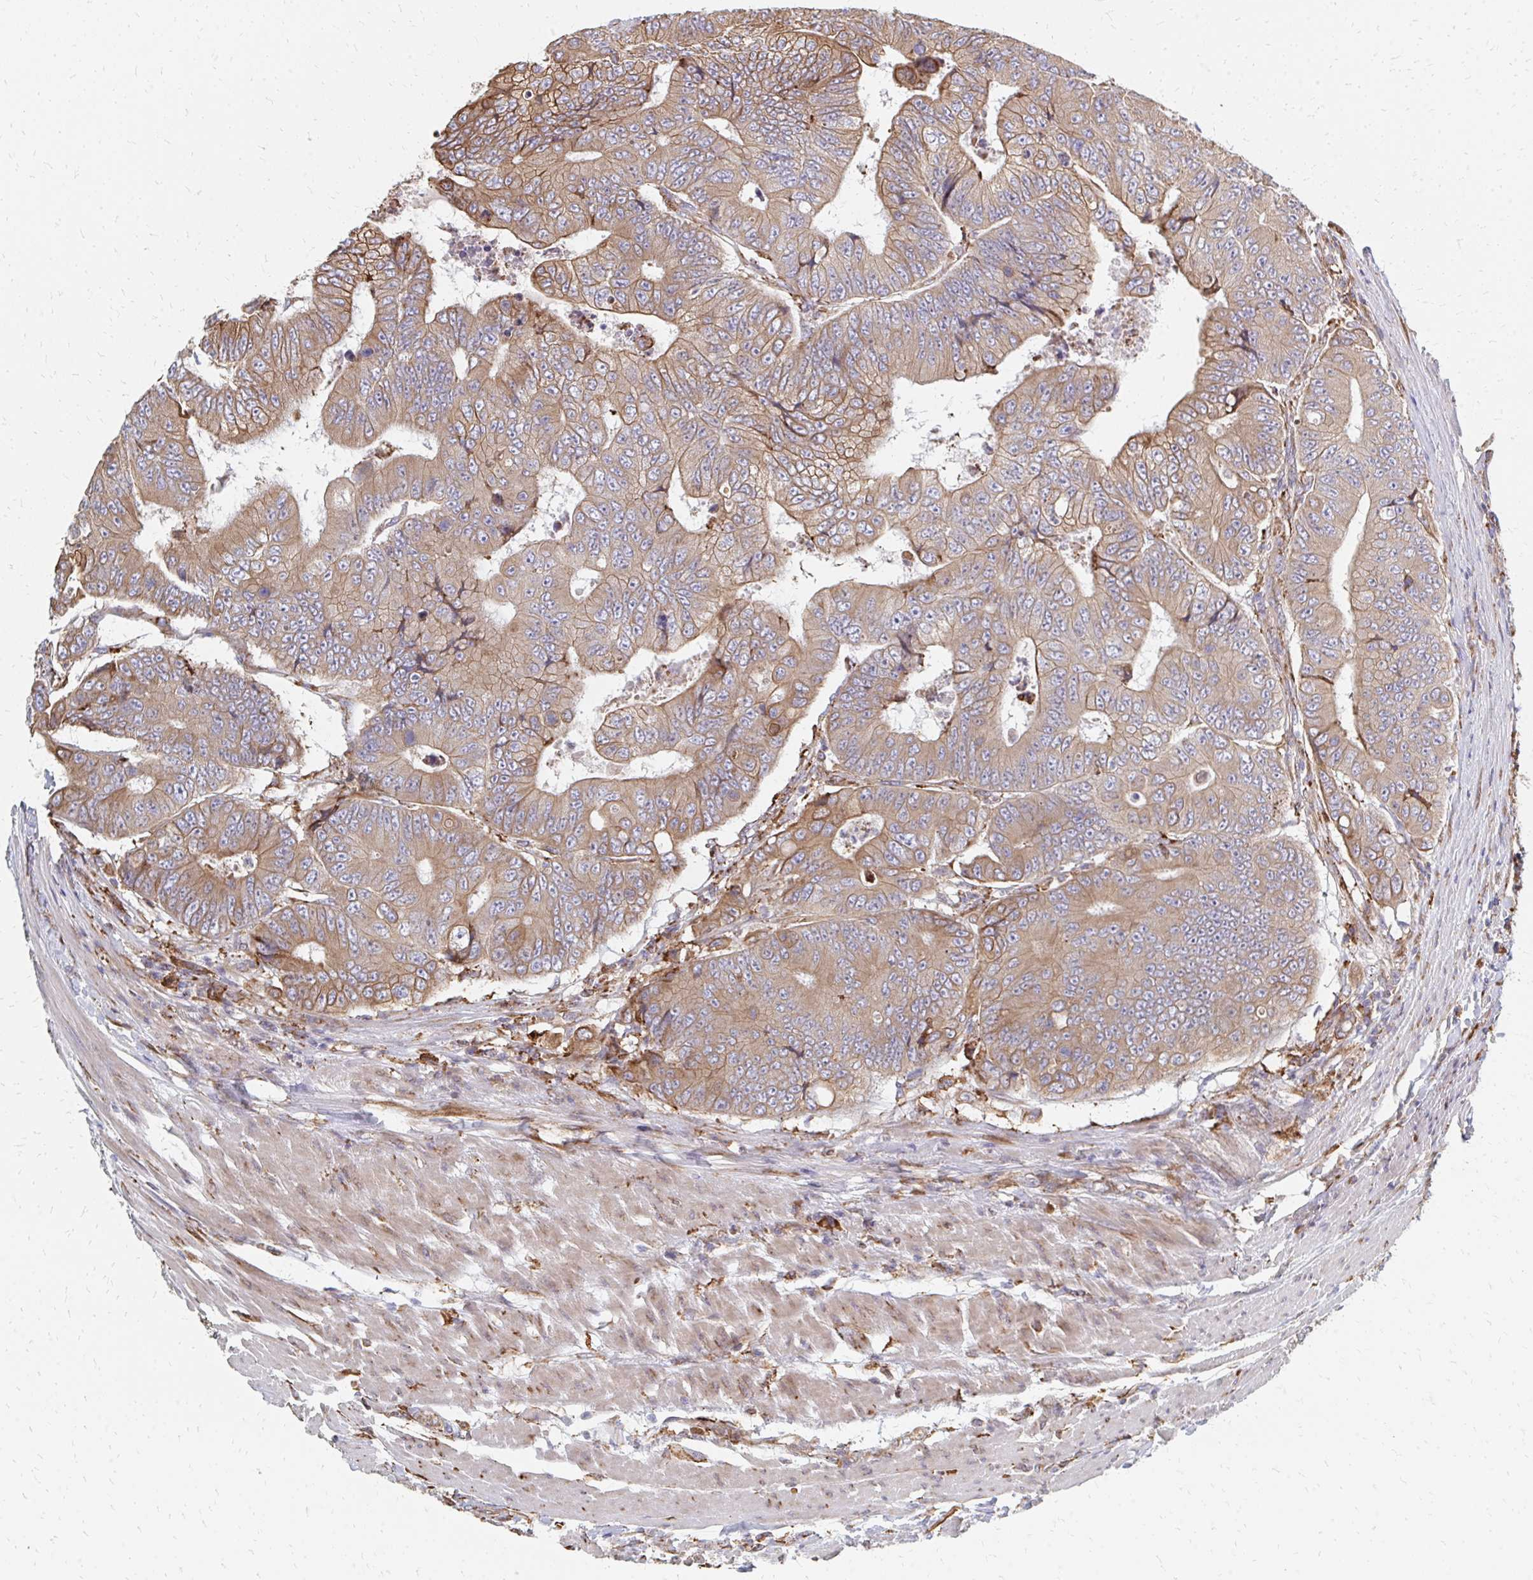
{"staining": {"intensity": "moderate", "quantity": ">75%", "location": "cytoplasmic/membranous"}, "tissue": "colorectal cancer", "cell_type": "Tumor cells", "image_type": "cancer", "snomed": [{"axis": "morphology", "description": "Adenocarcinoma, NOS"}, {"axis": "topography", "description": "Colon"}], "caption": "Immunohistochemistry (DAB) staining of human colorectal adenocarcinoma displays moderate cytoplasmic/membranous protein staining in approximately >75% of tumor cells. The staining was performed using DAB (3,3'-diaminobenzidine), with brown indicating positive protein expression. Nuclei are stained blue with hematoxylin.", "gene": "PPP1R13L", "patient": {"sex": "female", "age": 48}}